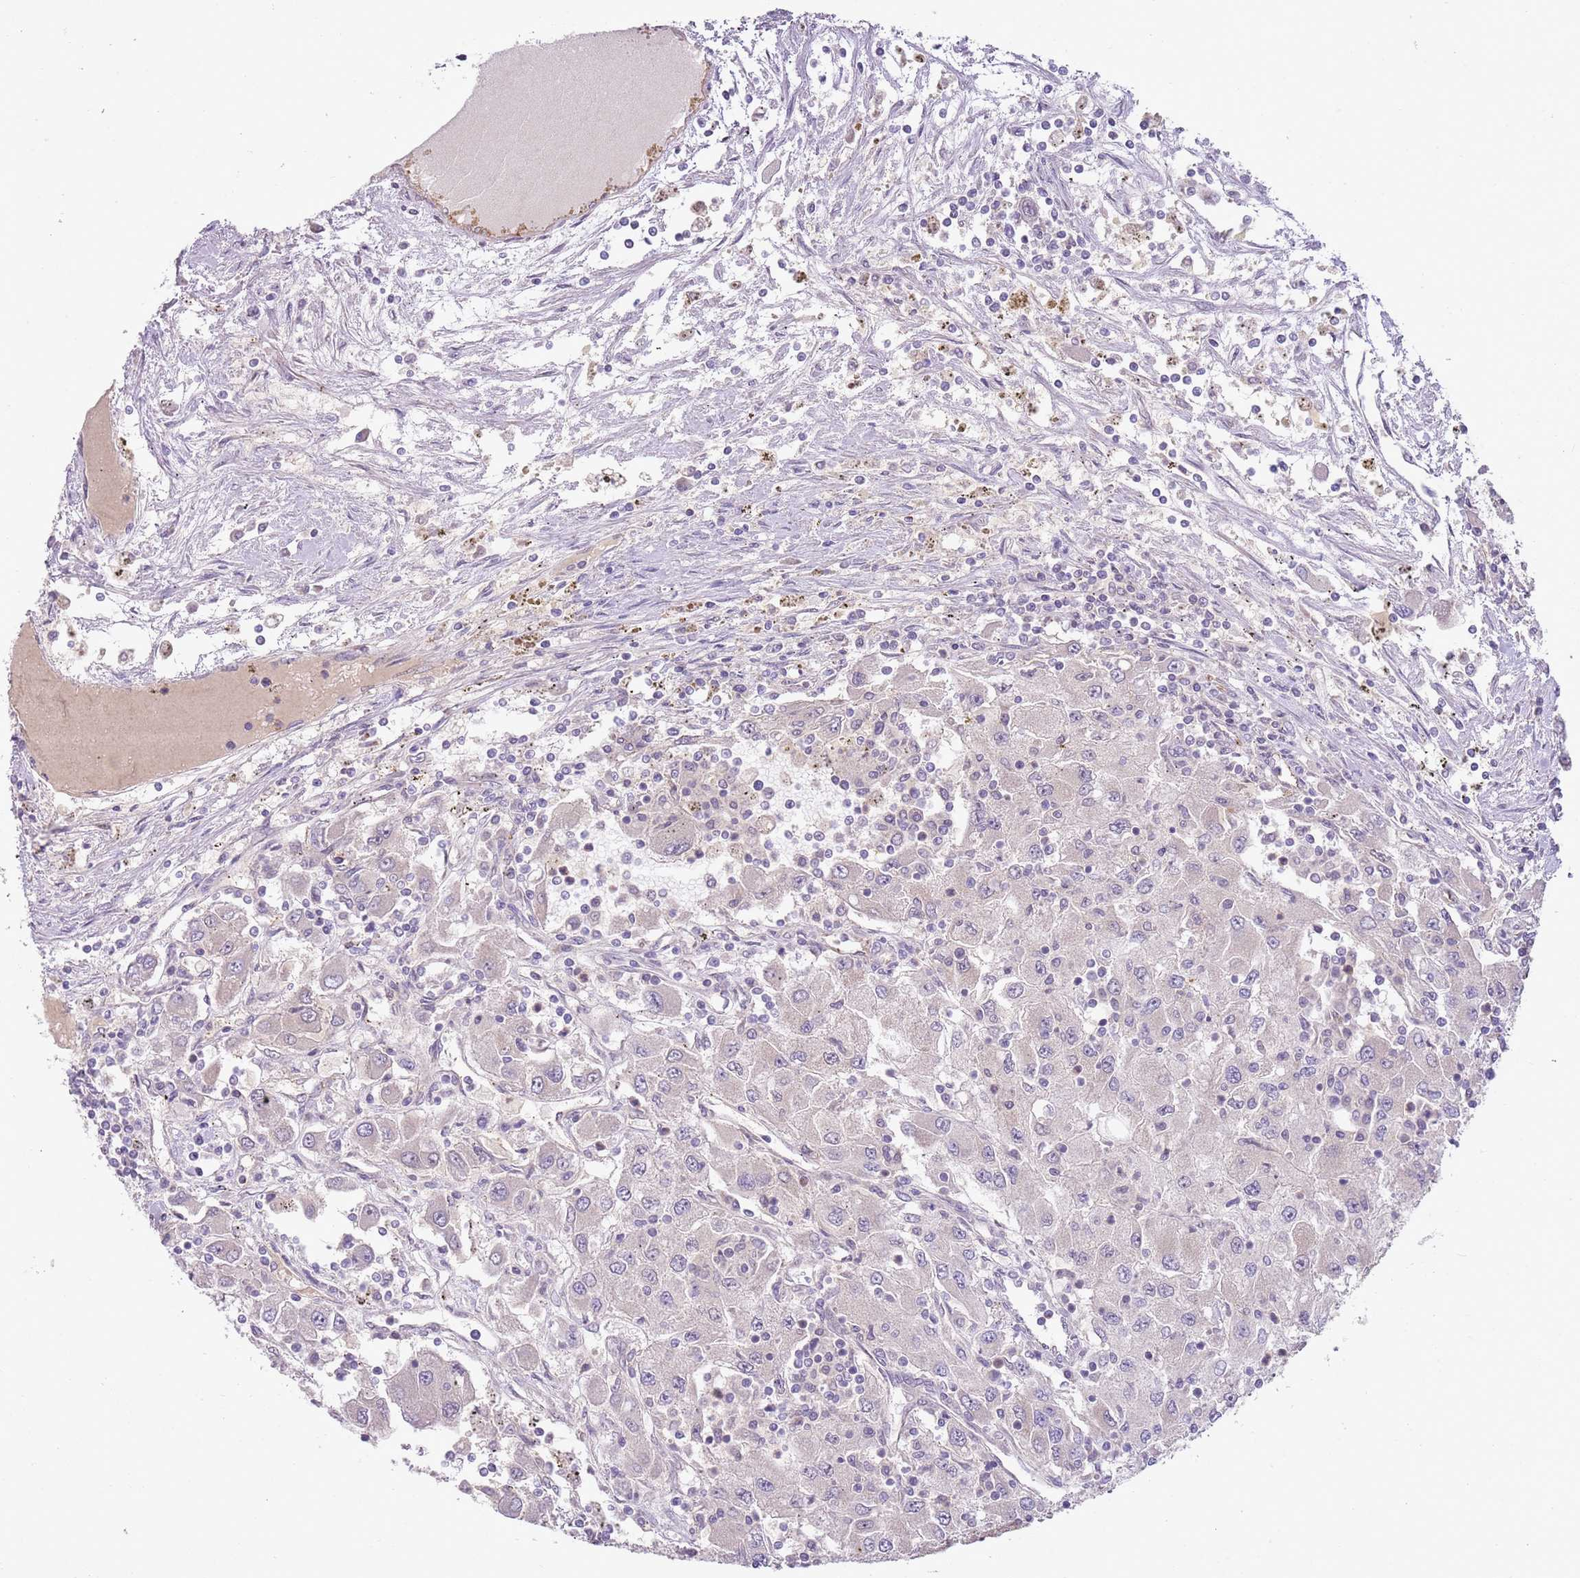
{"staining": {"intensity": "negative", "quantity": "none", "location": "none"}, "tissue": "renal cancer", "cell_type": "Tumor cells", "image_type": "cancer", "snomed": [{"axis": "morphology", "description": "Adenocarcinoma, NOS"}, {"axis": "topography", "description": "Kidney"}], "caption": "A high-resolution histopathology image shows immunohistochemistry (IHC) staining of renal cancer, which demonstrates no significant staining in tumor cells.", "gene": "SKOR2", "patient": {"sex": "female", "age": 67}}